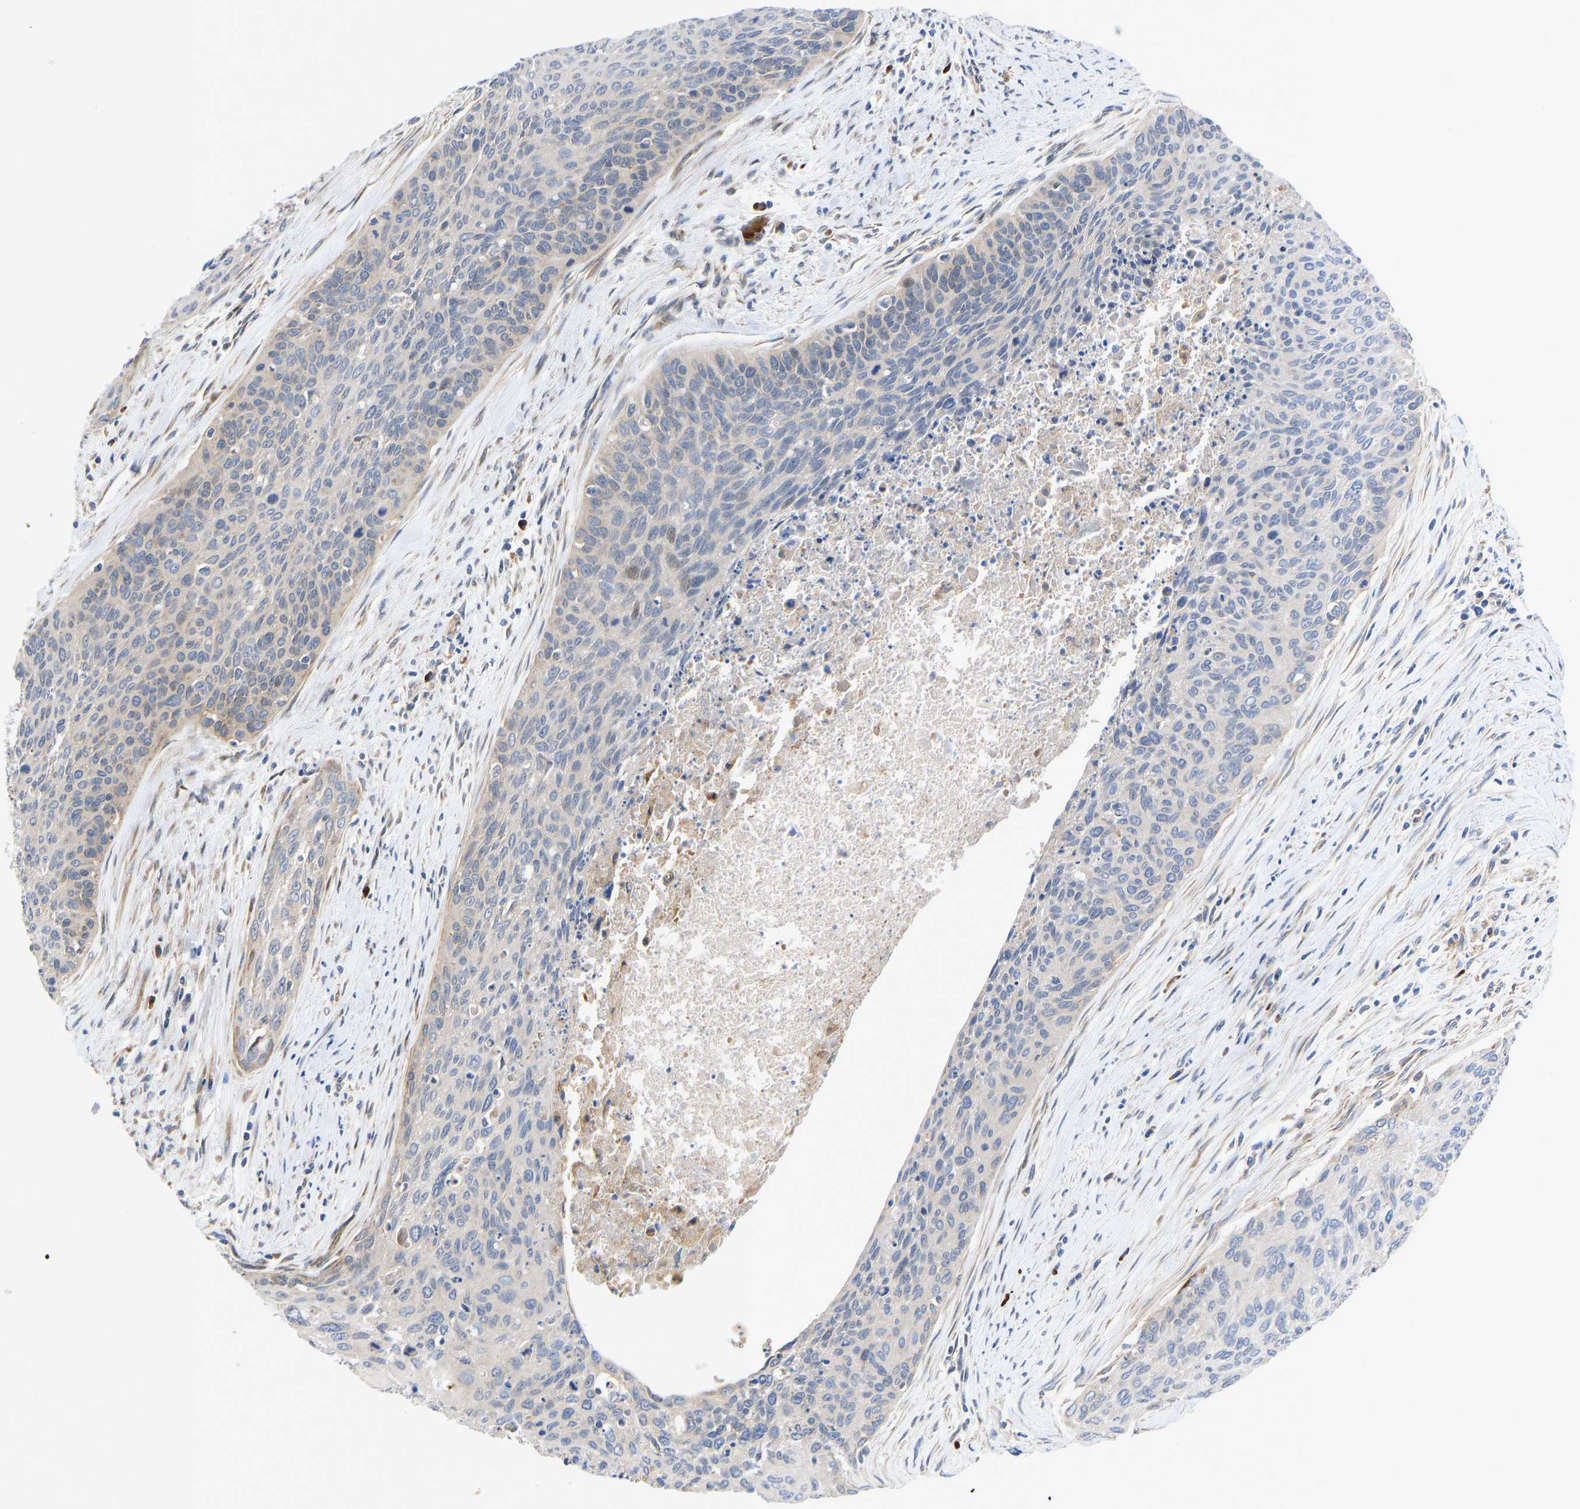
{"staining": {"intensity": "weak", "quantity": "<25%", "location": "cytoplasmic/membranous"}, "tissue": "cervical cancer", "cell_type": "Tumor cells", "image_type": "cancer", "snomed": [{"axis": "morphology", "description": "Squamous cell carcinoma, NOS"}, {"axis": "topography", "description": "Cervix"}], "caption": "This is an immunohistochemistry (IHC) histopathology image of human squamous cell carcinoma (cervical). There is no staining in tumor cells.", "gene": "TMEM38B", "patient": {"sex": "female", "age": 55}}